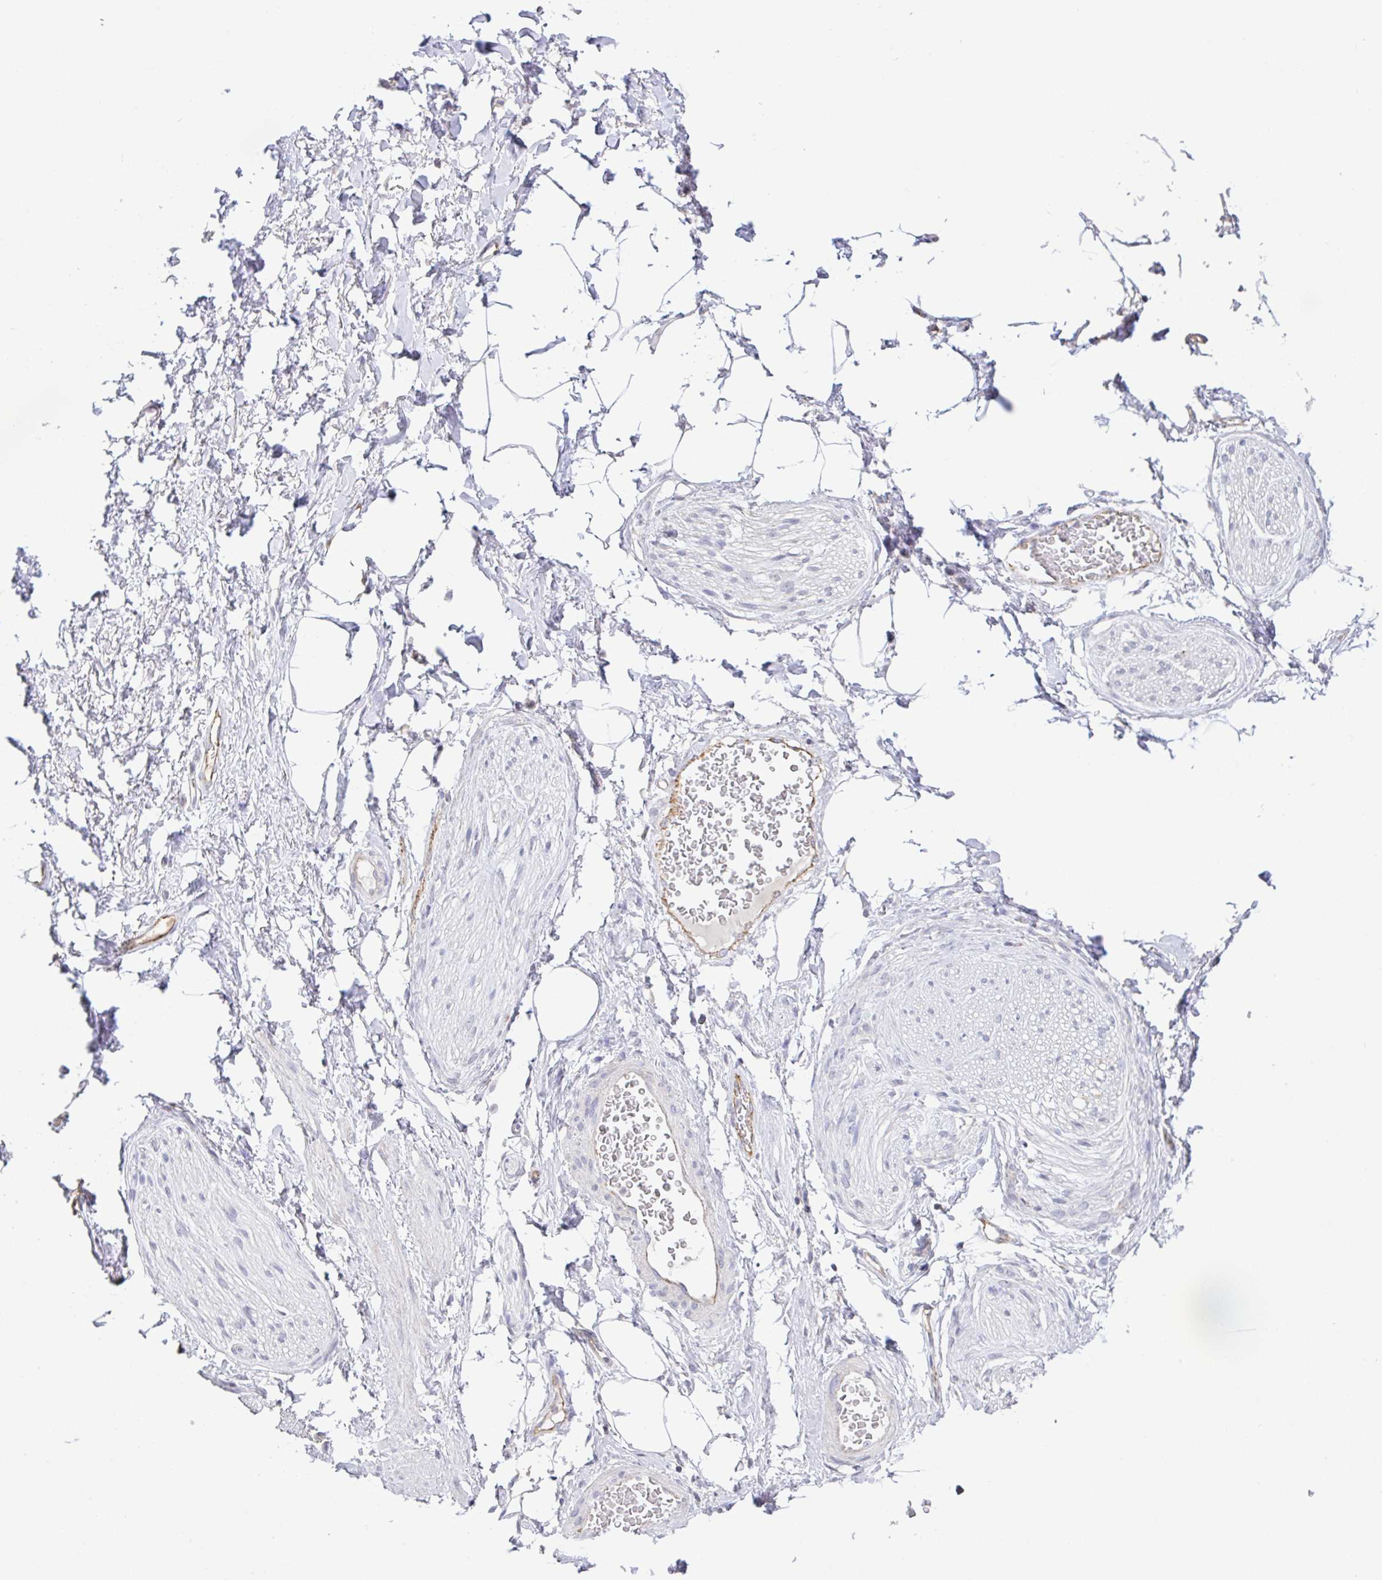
{"staining": {"intensity": "negative", "quantity": "none", "location": "none"}, "tissue": "adipose tissue", "cell_type": "Adipocytes", "image_type": "normal", "snomed": [{"axis": "morphology", "description": "Normal tissue, NOS"}, {"axis": "topography", "description": "Vagina"}, {"axis": "topography", "description": "Peripheral nerve tissue"}], "caption": "Adipocytes are negative for protein expression in normal human adipose tissue.", "gene": "PLCD4", "patient": {"sex": "female", "age": 71}}